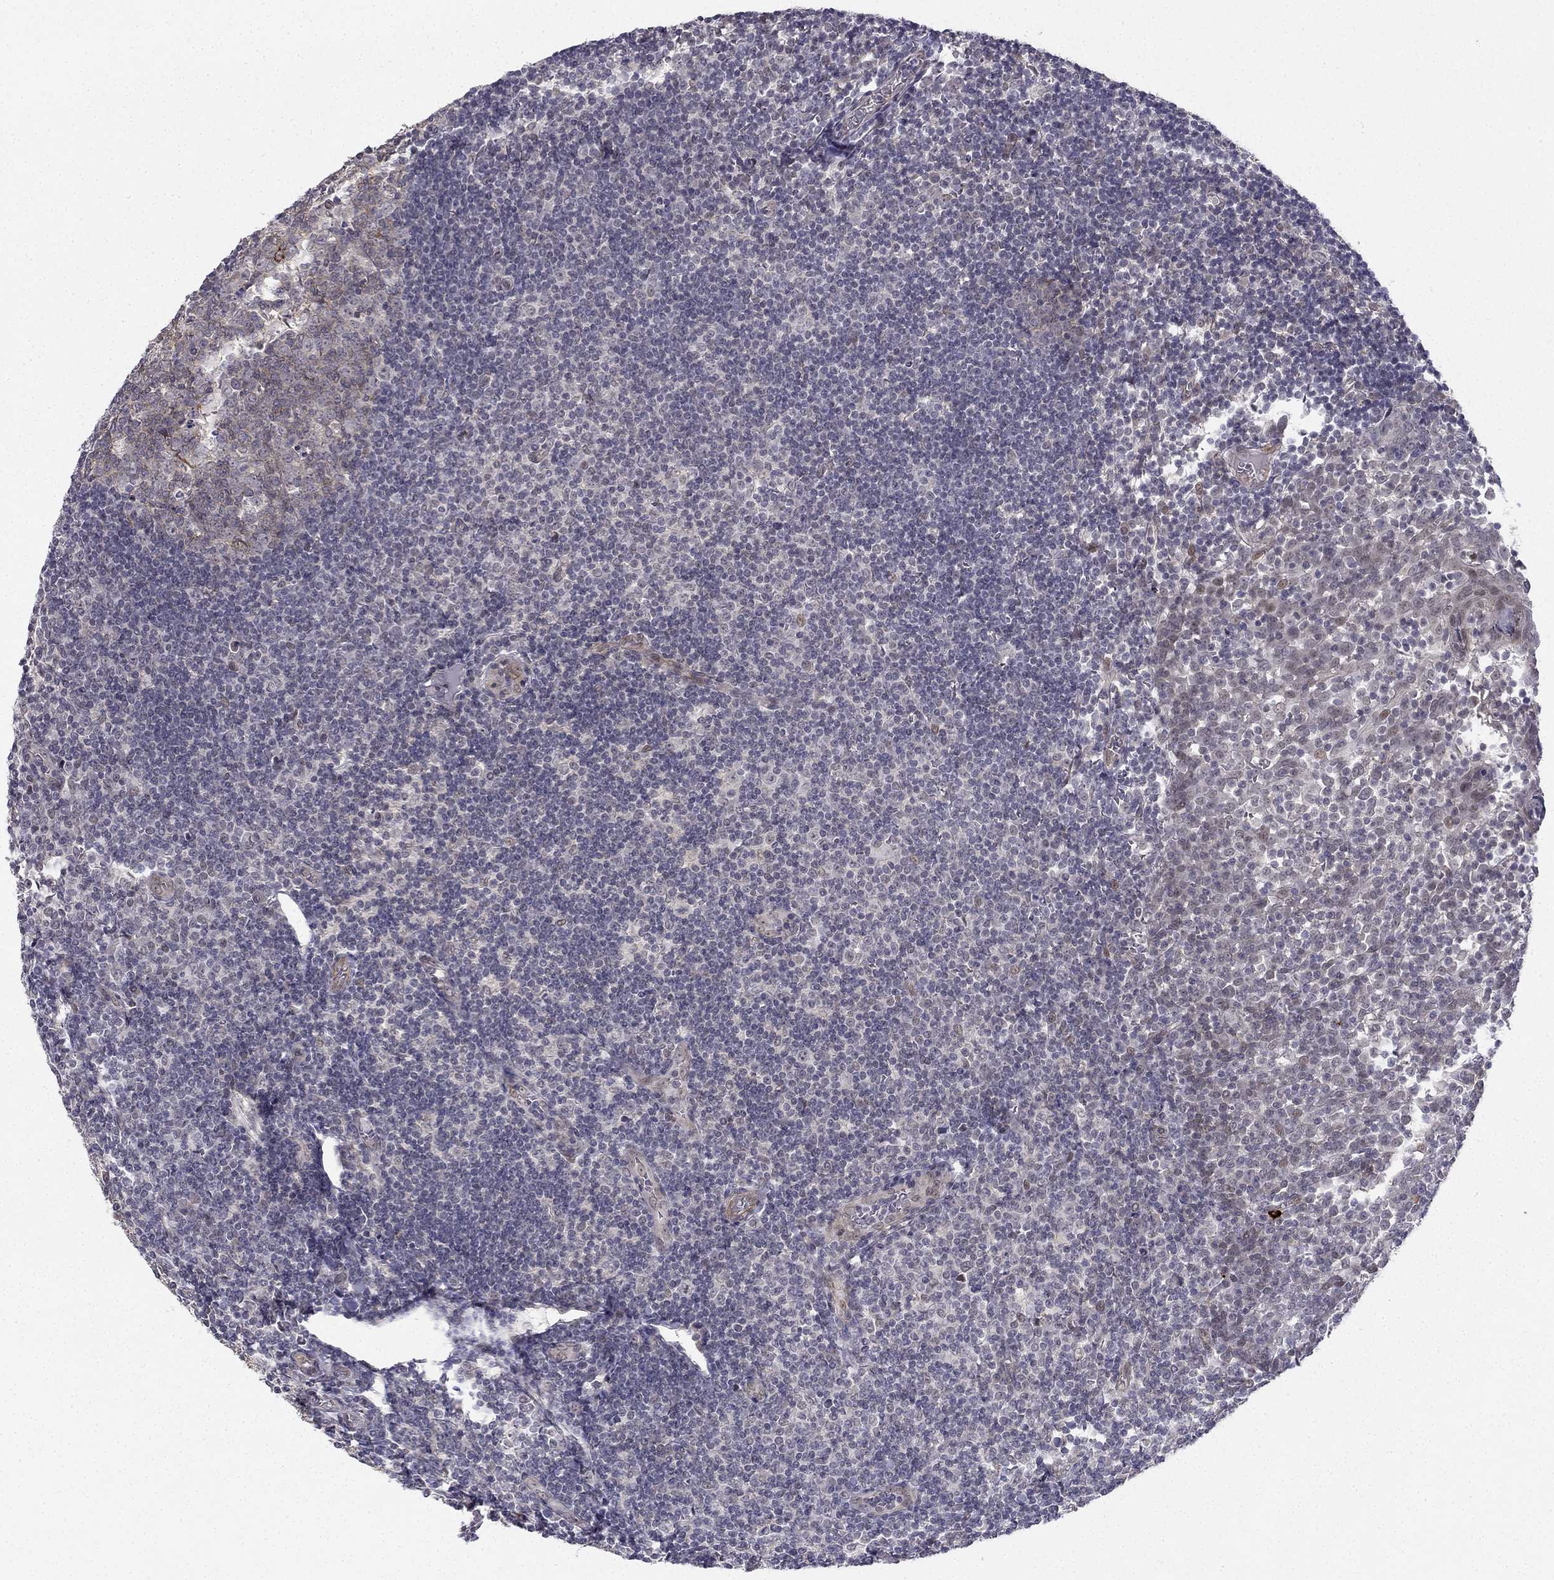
{"staining": {"intensity": "weak", "quantity": ">75%", "location": "cytoplasmic/membranous"}, "tissue": "tonsil", "cell_type": "Germinal center cells", "image_type": "normal", "snomed": [{"axis": "morphology", "description": "Normal tissue, NOS"}, {"axis": "topography", "description": "Tonsil"}], "caption": "Weak cytoplasmic/membranous expression is appreciated in approximately >75% of germinal center cells in normal tonsil.", "gene": "CHST8", "patient": {"sex": "female", "age": 12}}